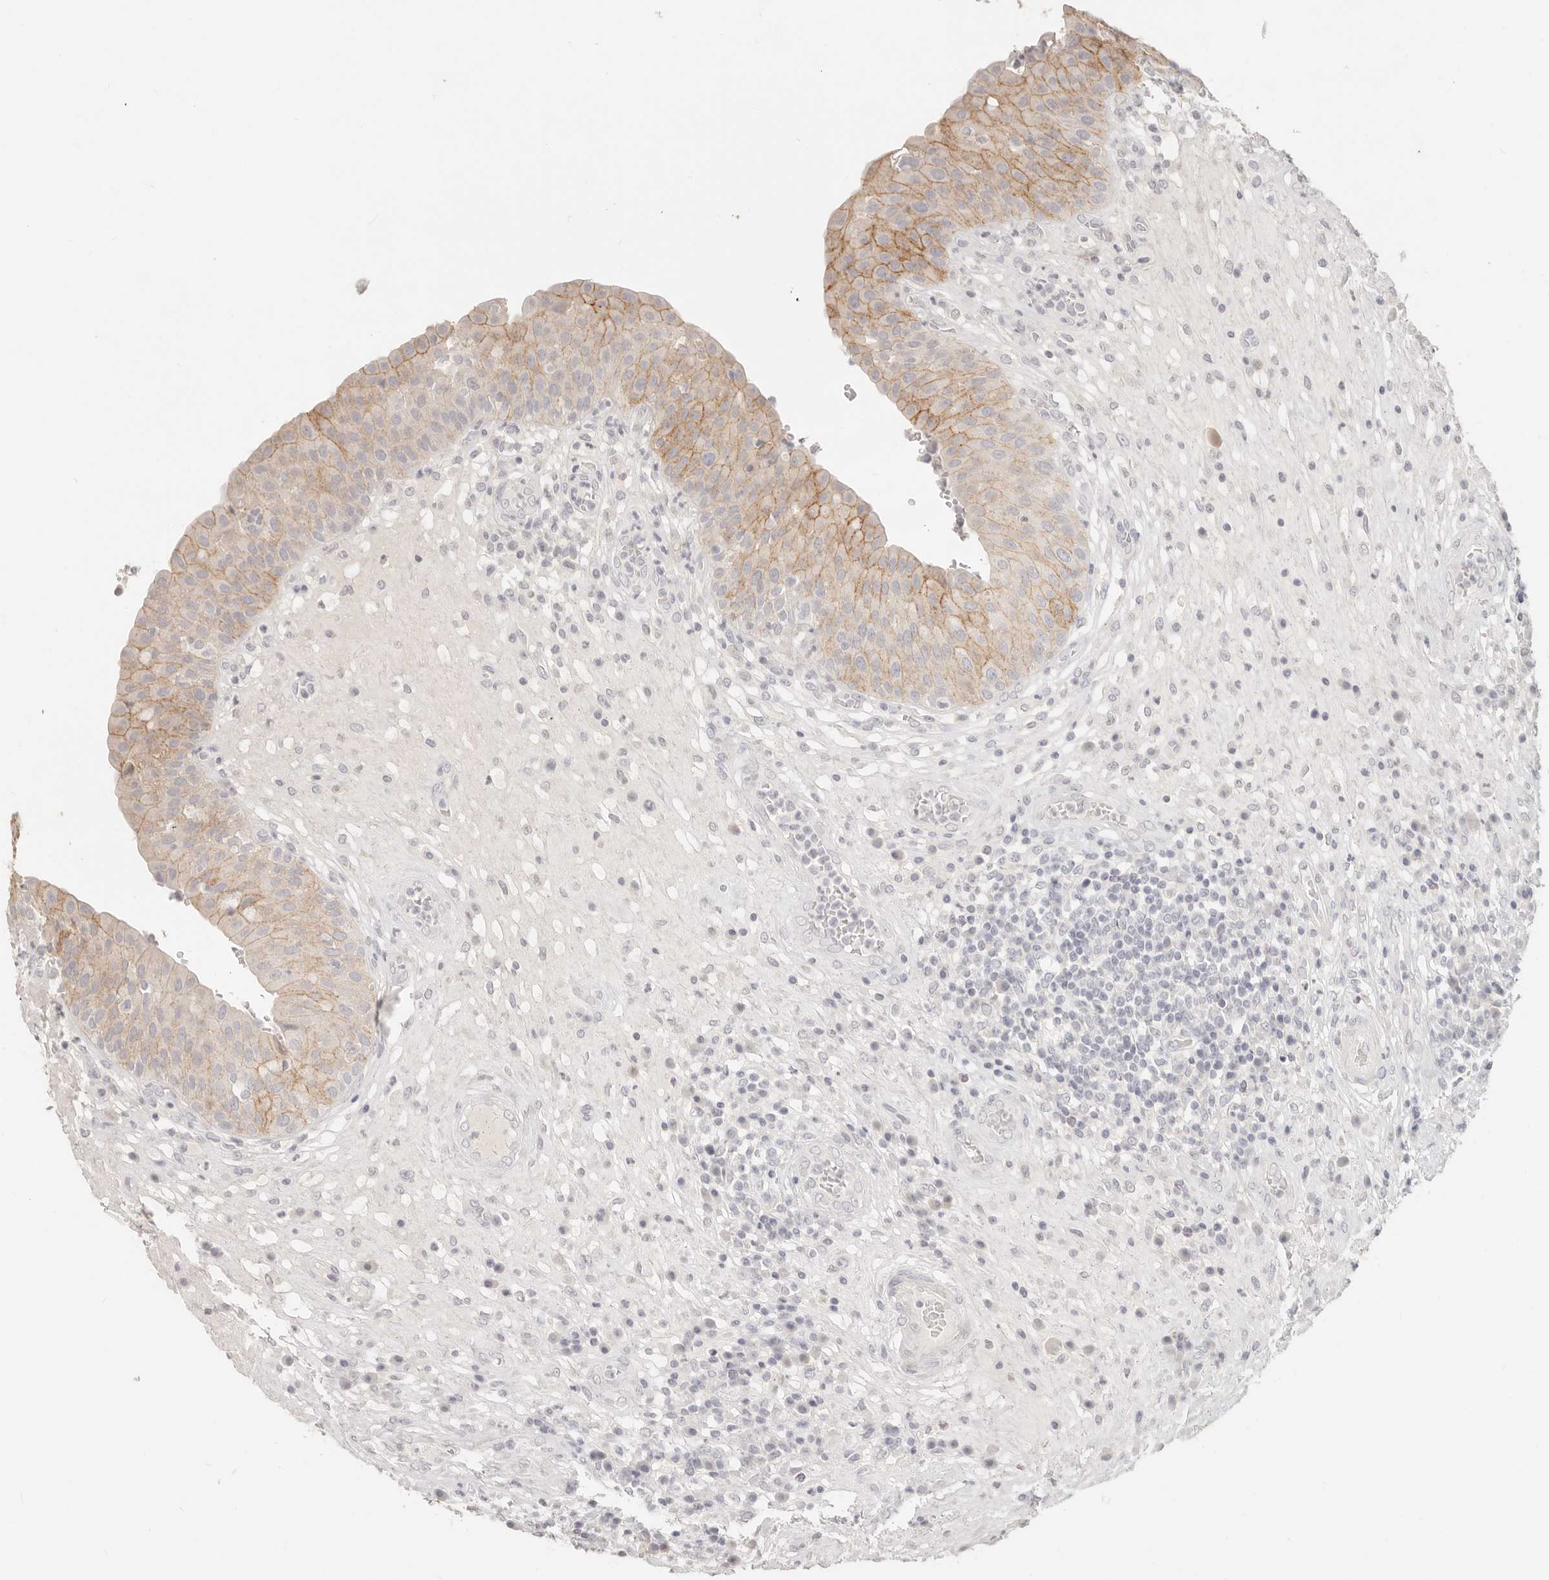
{"staining": {"intensity": "moderate", "quantity": "<25%", "location": "cytoplasmic/membranous"}, "tissue": "urinary bladder", "cell_type": "Urothelial cells", "image_type": "normal", "snomed": [{"axis": "morphology", "description": "Normal tissue, NOS"}, {"axis": "topography", "description": "Urinary bladder"}], "caption": "This micrograph demonstrates IHC staining of unremarkable human urinary bladder, with low moderate cytoplasmic/membranous expression in approximately <25% of urothelial cells.", "gene": "EPCAM", "patient": {"sex": "female", "age": 62}}